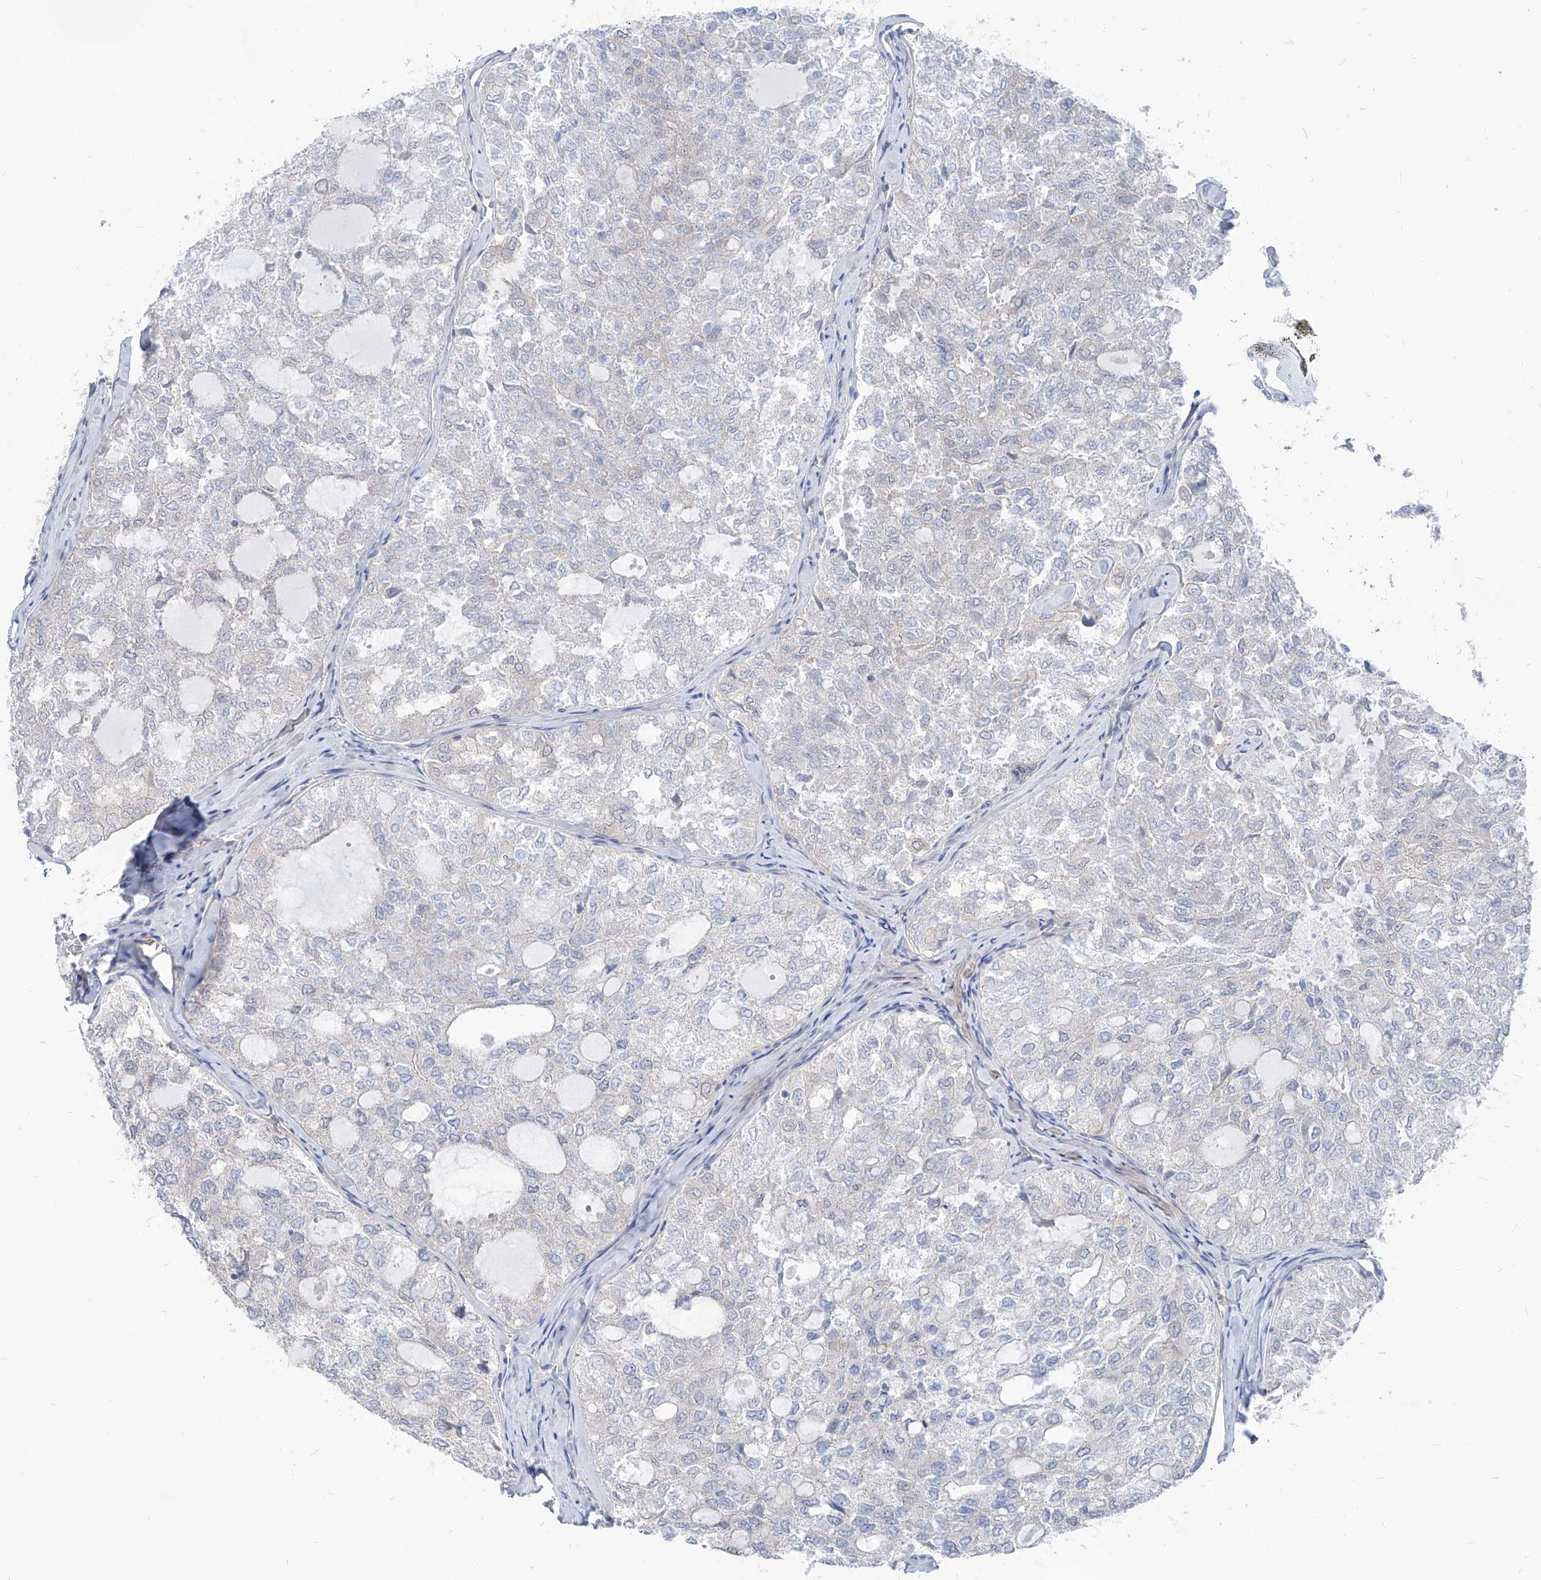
{"staining": {"intensity": "negative", "quantity": "none", "location": "none"}, "tissue": "thyroid cancer", "cell_type": "Tumor cells", "image_type": "cancer", "snomed": [{"axis": "morphology", "description": "Follicular adenoma carcinoma, NOS"}, {"axis": "topography", "description": "Thyroid gland"}], "caption": "Human thyroid follicular adenoma carcinoma stained for a protein using IHC demonstrates no staining in tumor cells.", "gene": "AKAP10", "patient": {"sex": "male", "age": 75}}